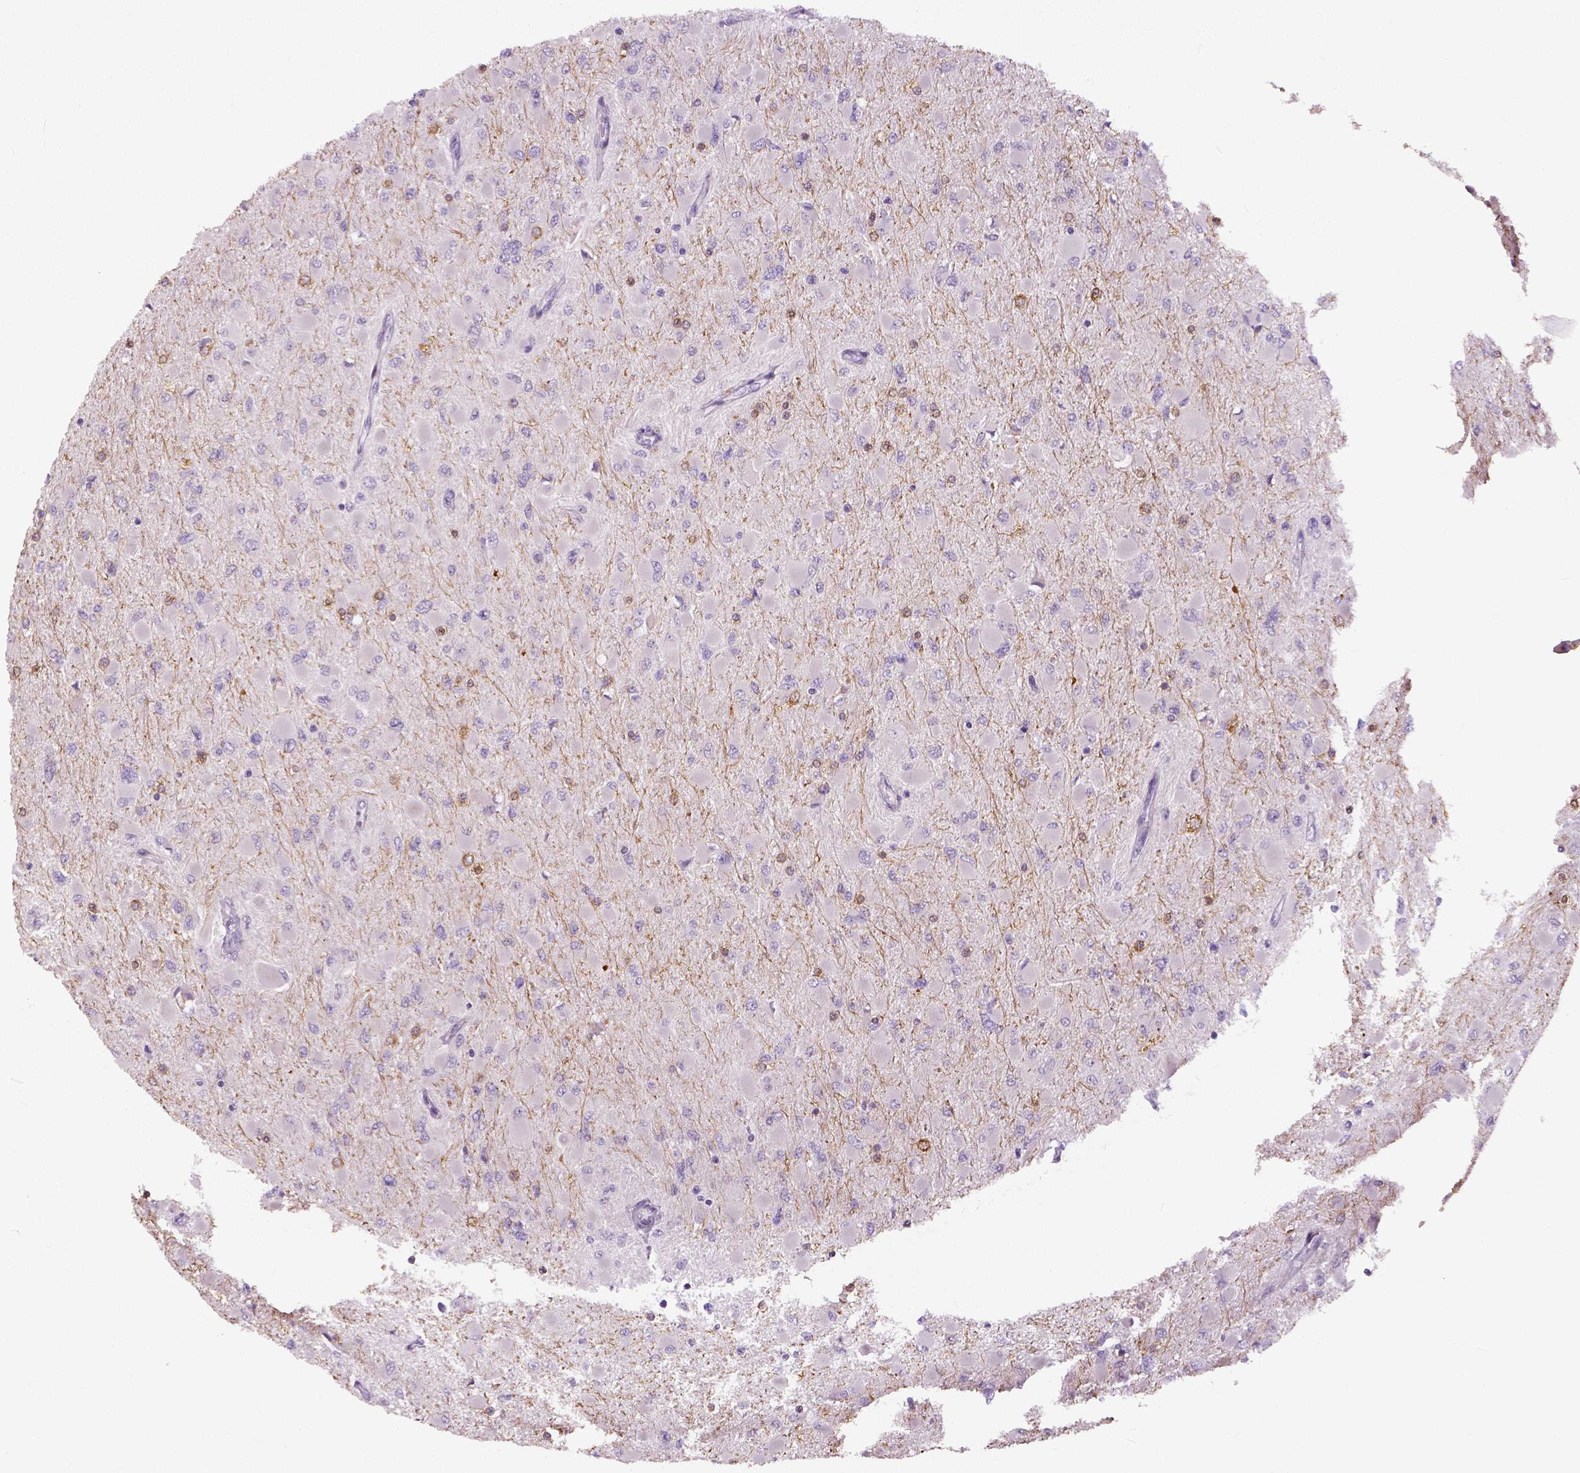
{"staining": {"intensity": "negative", "quantity": "none", "location": "none"}, "tissue": "glioma", "cell_type": "Tumor cells", "image_type": "cancer", "snomed": [{"axis": "morphology", "description": "Glioma, malignant, High grade"}, {"axis": "topography", "description": "Cerebral cortex"}], "caption": "High power microscopy histopathology image of an IHC micrograph of glioma, revealing no significant positivity in tumor cells.", "gene": "NECAB1", "patient": {"sex": "female", "age": 36}}